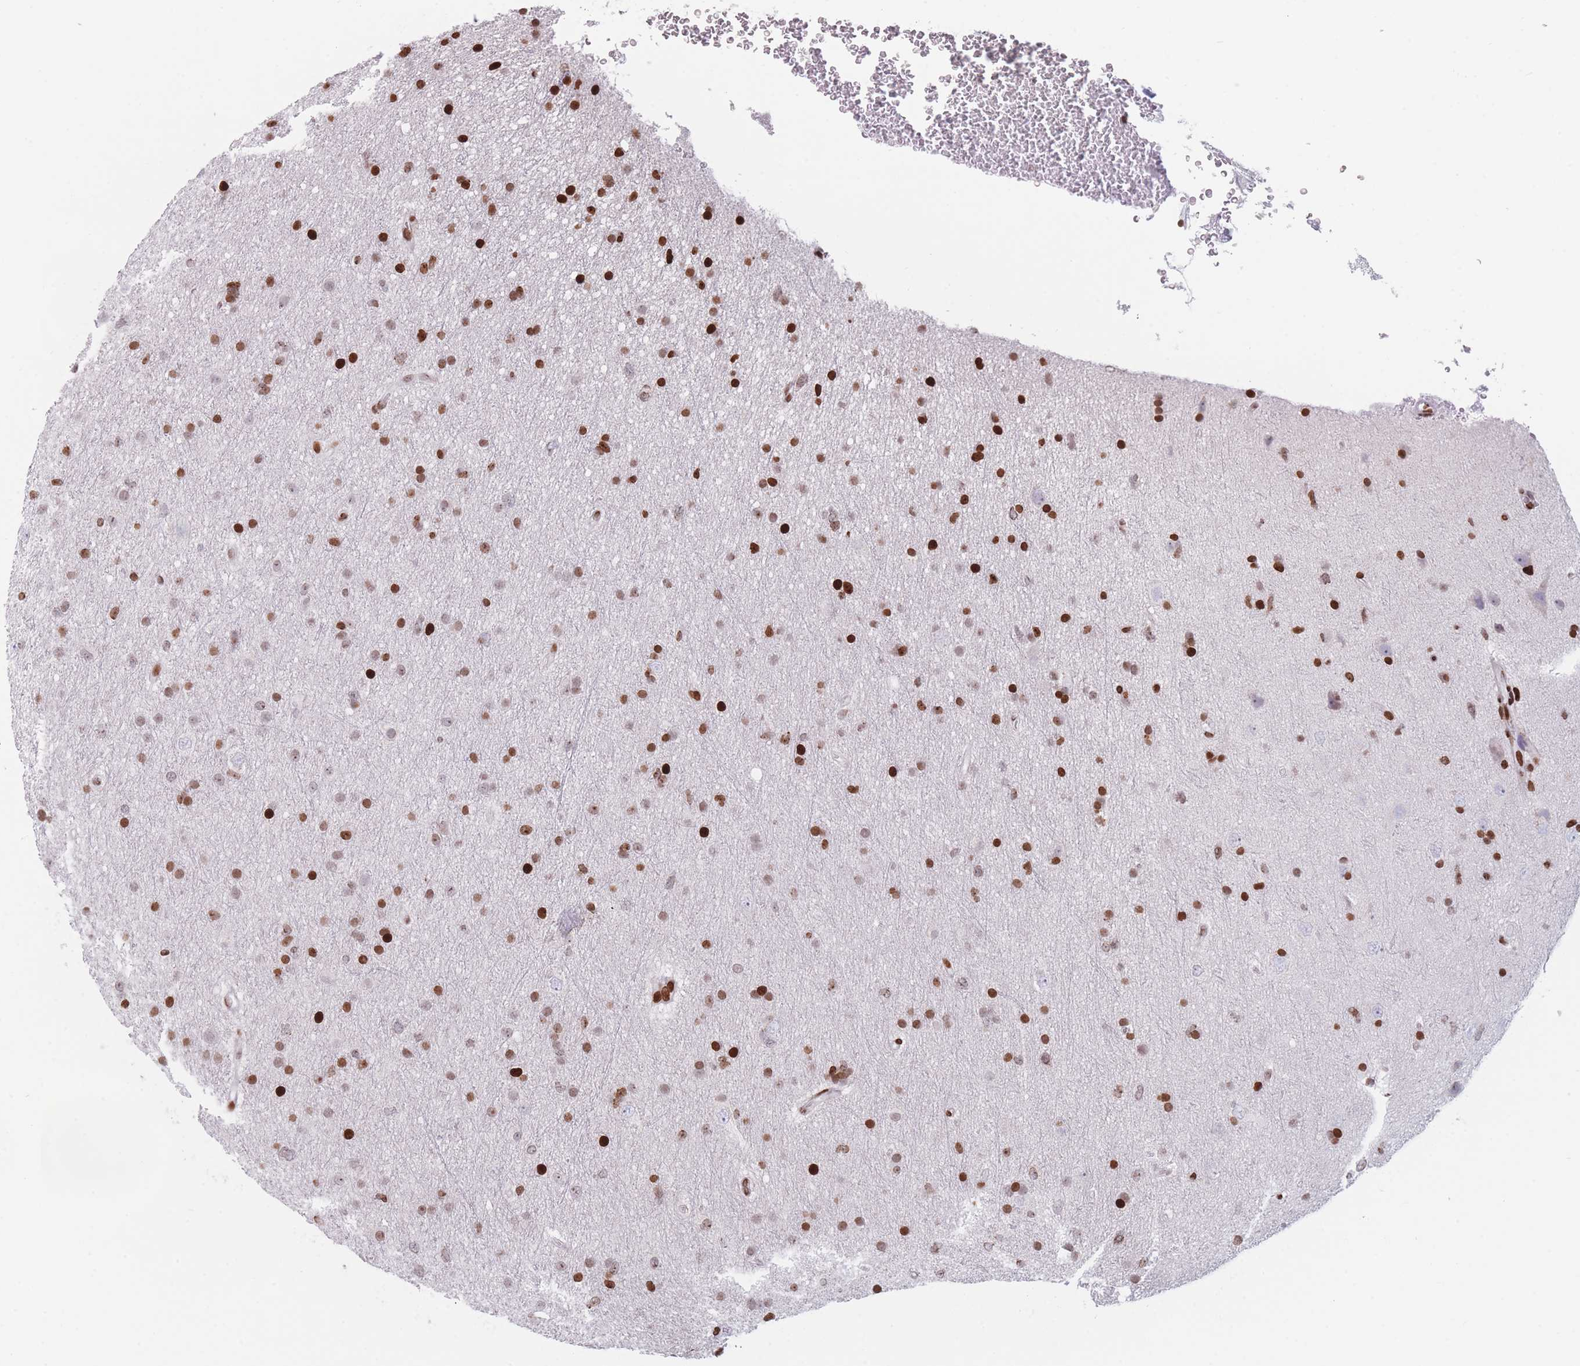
{"staining": {"intensity": "strong", "quantity": ">75%", "location": "nuclear"}, "tissue": "glioma", "cell_type": "Tumor cells", "image_type": "cancer", "snomed": [{"axis": "morphology", "description": "Glioma, malignant, Low grade"}, {"axis": "topography", "description": "Cerebral cortex"}], "caption": "This is a photomicrograph of immunohistochemistry staining of malignant low-grade glioma, which shows strong expression in the nuclear of tumor cells.", "gene": "AK9", "patient": {"sex": "female", "age": 39}}